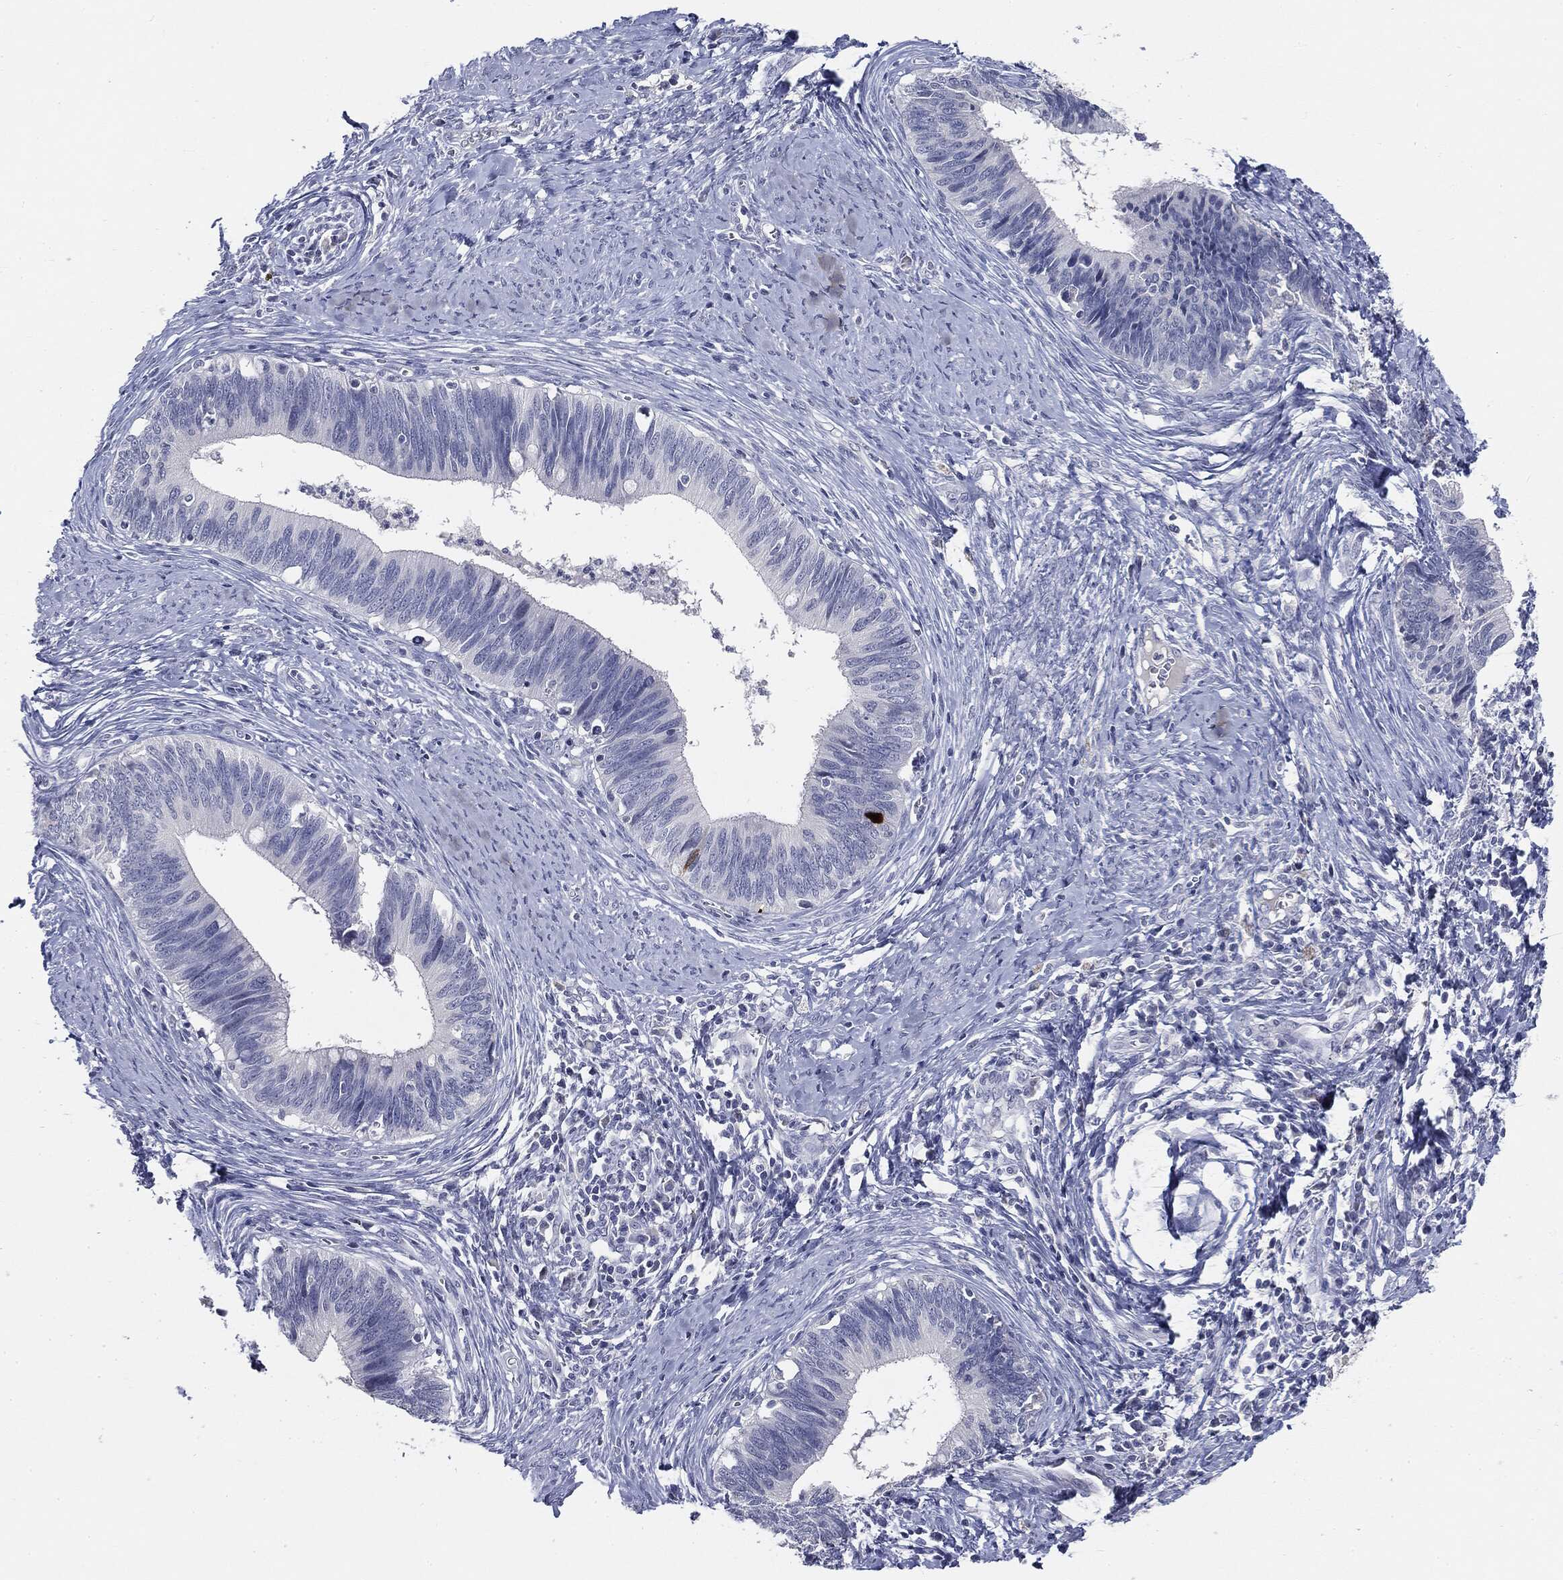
{"staining": {"intensity": "negative", "quantity": "none", "location": "none"}, "tissue": "cervical cancer", "cell_type": "Tumor cells", "image_type": "cancer", "snomed": [{"axis": "morphology", "description": "Adenocarcinoma, NOS"}, {"axis": "topography", "description": "Cervix"}], "caption": "The micrograph reveals no staining of tumor cells in adenocarcinoma (cervical).", "gene": "CGB1", "patient": {"sex": "female", "age": 42}}